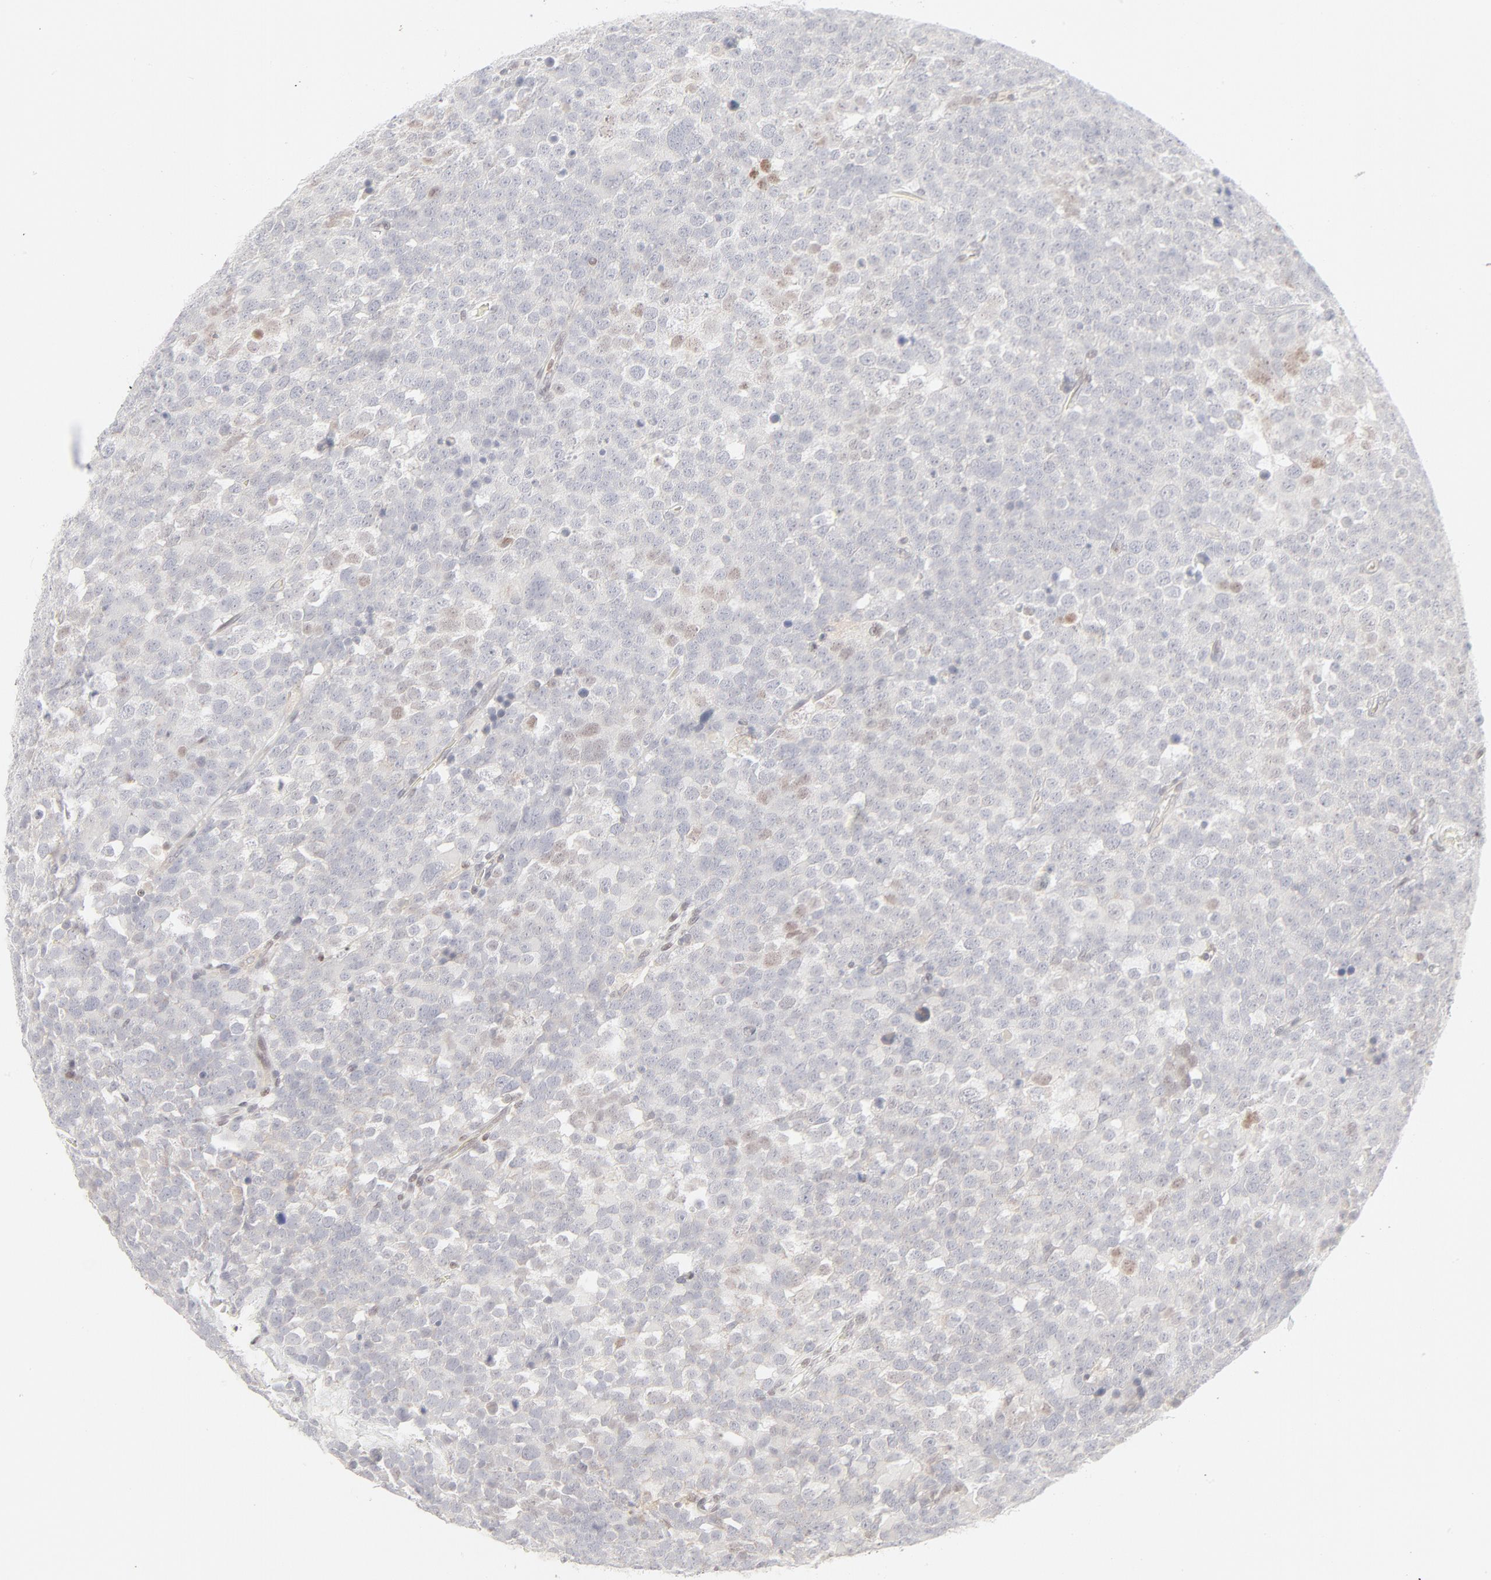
{"staining": {"intensity": "moderate", "quantity": "<25%", "location": "nuclear"}, "tissue": "testis cancer", "cell_type": "Tumor cells", "image_type": "cancer", "snomed": [{"axis": "morphology", "description": "Seminoma, NOS"}, {"axis": "topography", "description": "Testis"}], "caption": "A brown stain shows moderate nuclear positivity of a protein in testis cancer tumor cells. The staining is performed using DAB (3,3'-diaminobenzidine) brown chromogen to label protein expression. The nuclei are counter-stained blue using hematoxylin.", "gene": "PRKCB", "patient": {"sex": "male", "age": 71}}